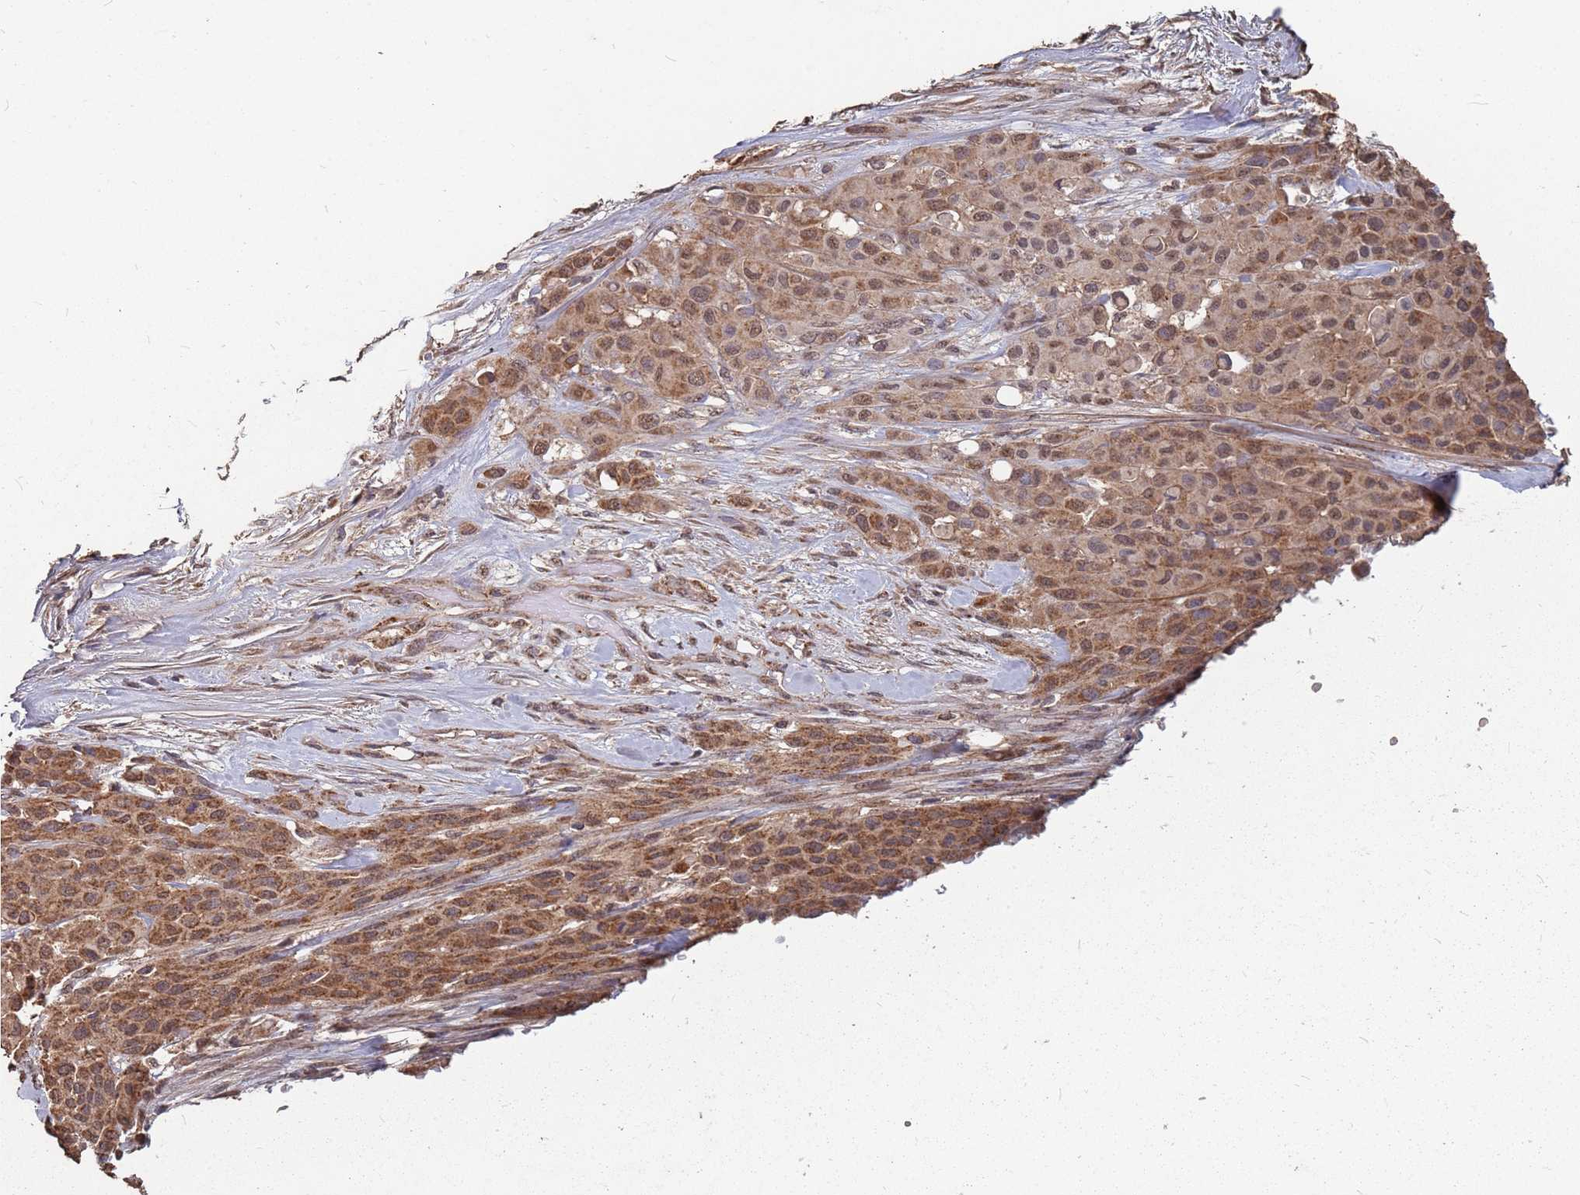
{"staining": {"intensity": "moderate", "quantity": ">75%", "location": "cytoplasmic/membranous,nuclear"}, "tissue": "melanoma", "cell_type": "Tumor cells", "image_type": "cancer", "snomed": [{"axis": "morphology", "description": "Malignant melanoma, Metastatic site"}, {"axis": "topography", "description": "Skin"}], "caption": "The image exhibits a brown stain indicating the presence of a protein in the cytoplasmic/membranous and nuclear of tumor cells in malignant melanoma (metastatic site).", "gene": "PRORP", "patient": {"sex": "female", "age": 81}}